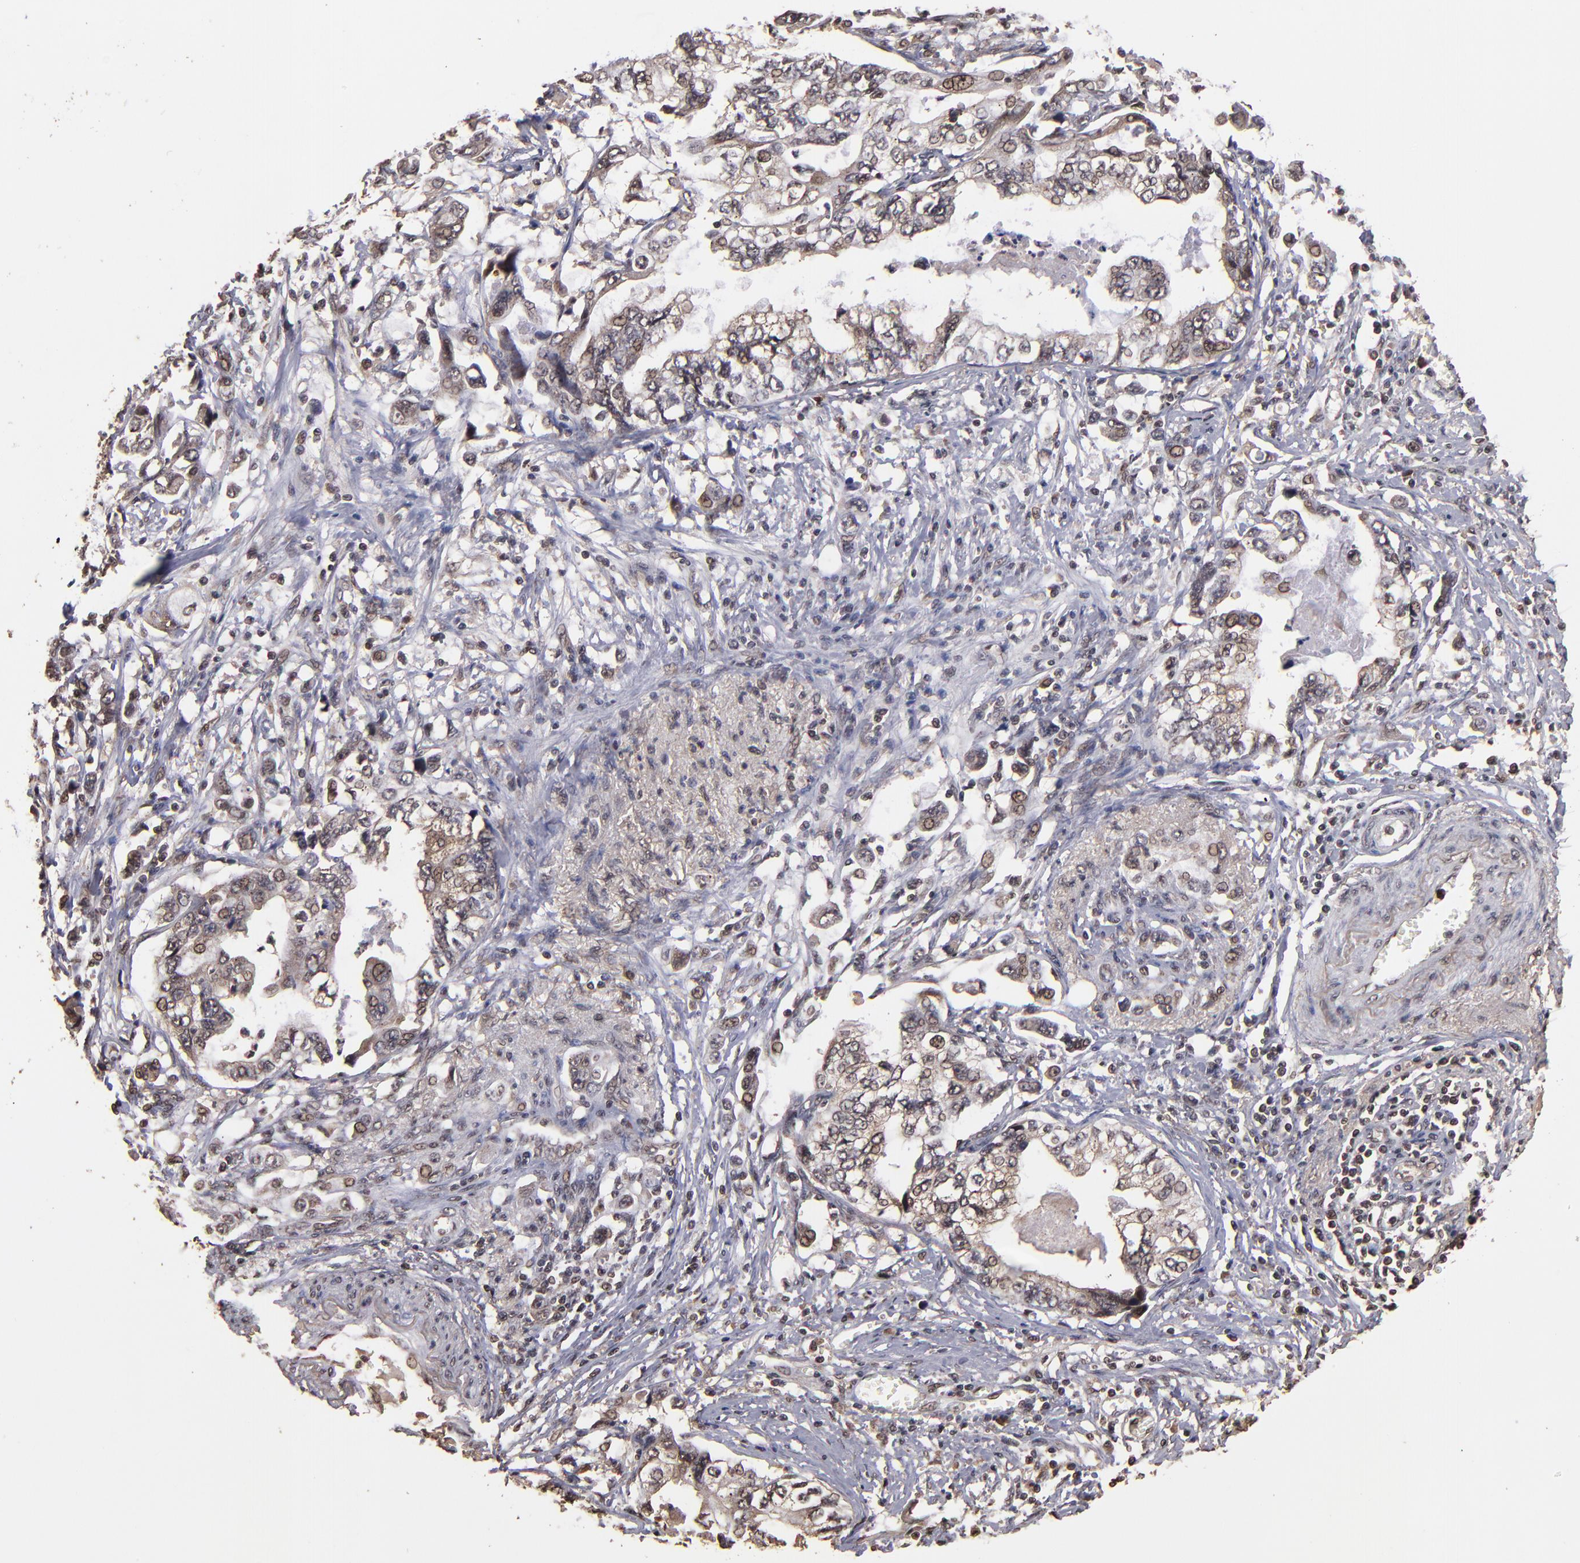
{"staining": {"intensity": "weak", "quantity": "25%-75%", "location": "cytoplasmic/membranous"}, "tissue": "stomach cancer", "cell_type": "Tumor cells", "image_type": "cancer", "snomed": [{"axis": "morphology", "description": "Adenocarcinoma, NOS"}, {"axis": "topography", "description": "Pancreas"}, {"axis": "topography", "description": "Stomach, upper"}], "caption": "Brown immunohistochemical staining in stomach cancer exhibits weak cytoplasmic/membranous staining in approximately 25%-75% of tumor cells. (brown staining indicates protein expression, while blue staining denotes nuclei).", "gene": "NFE2L2", "patient": {"sex": "male", "age": 77}}